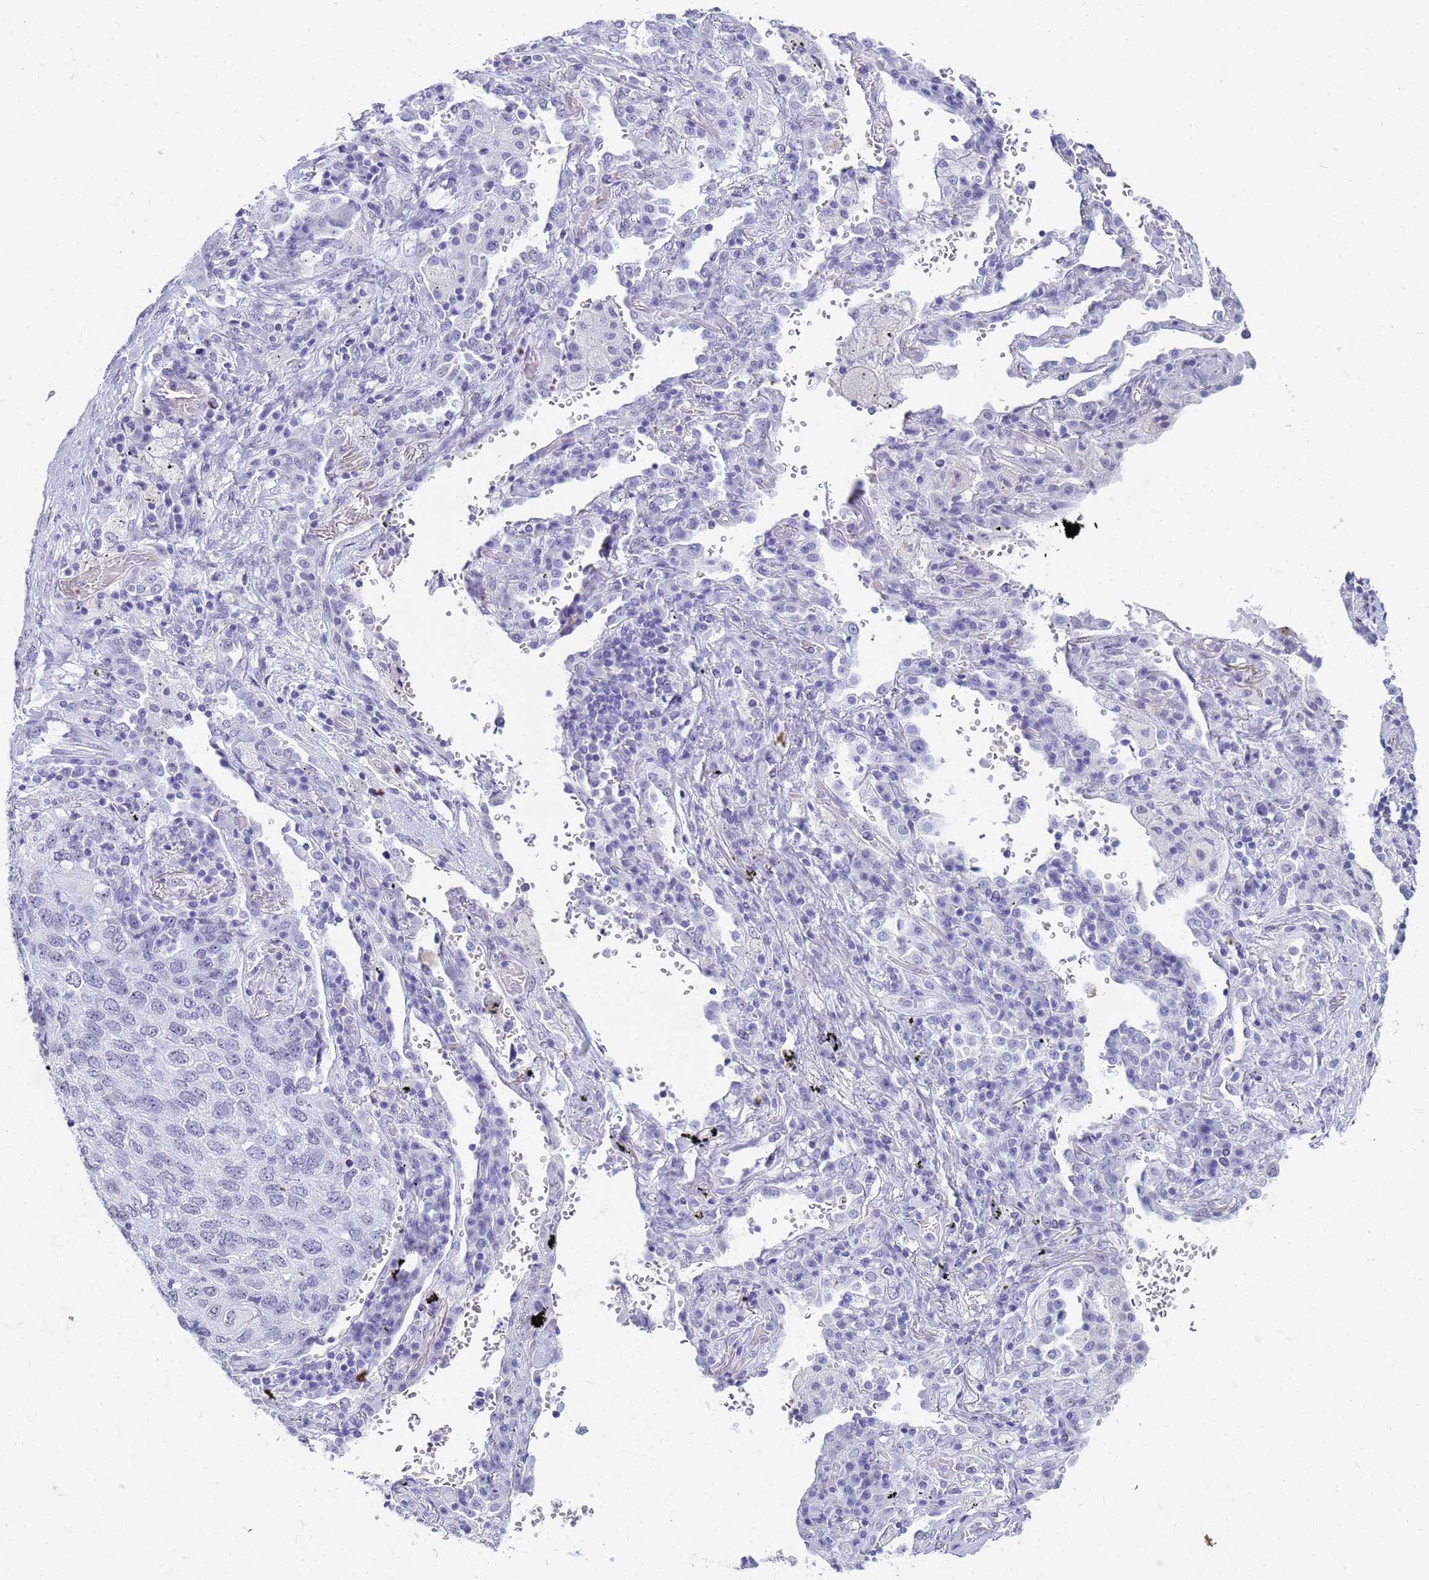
{"staining": {"intensity": "negative", "quantity": "none", "location": "none"}, "tissue": "lung cancer", "cell_type": "Tumor cells", "image_type": "cancer", "snomed": [{"axis": "morphology", "description": "Squamous cell carcinoma, NOS"}, {"axis": "topography", "description": "Lung"}], "caption": "Immunohistochemistry (IHC) of human lung cancer (squamous cell carcinoma) shows no expression in tumor cells.", "gene": "SLC7A9", "patient": {"sex": "female", "age": 63}}